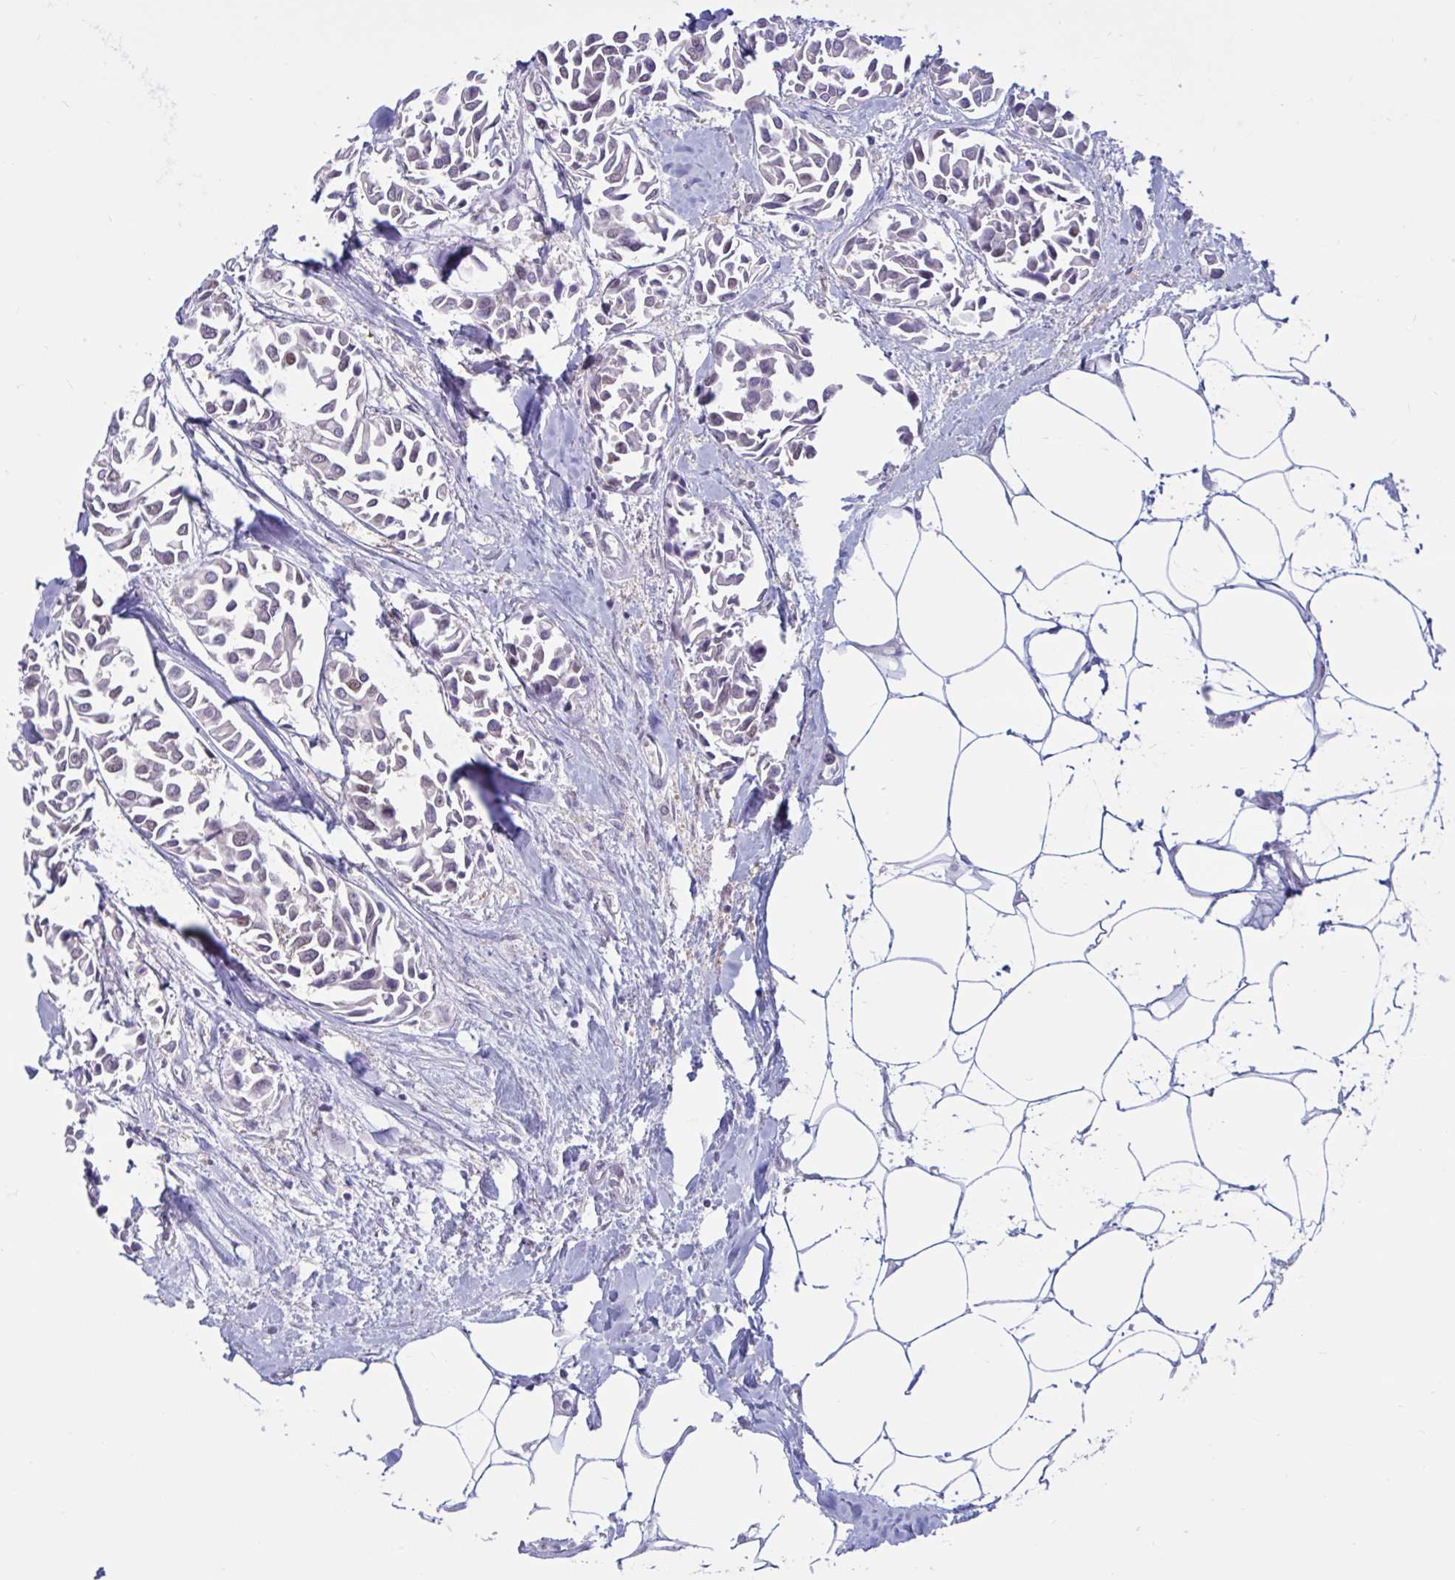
{"staining": {"intensity": "weak", "quantity": "25%-75%", "location": "nuclear"}, "tissue": "breast cancer", "cell_type": "Tumor cells", "image_type": "cancer", "snomed": [{"axis": "morphology", "description": "Duct carcinoma"}, {"axis": "topography", "description": "Breast"}], "caption": "Protein expression analysis of human infiltrating ductal carcinoma (breast) reveals weak nuclear expression in about 25%-75% of tumor cells.", "gene": "TSN", "patient": {"sex": "female", "age": 54}}